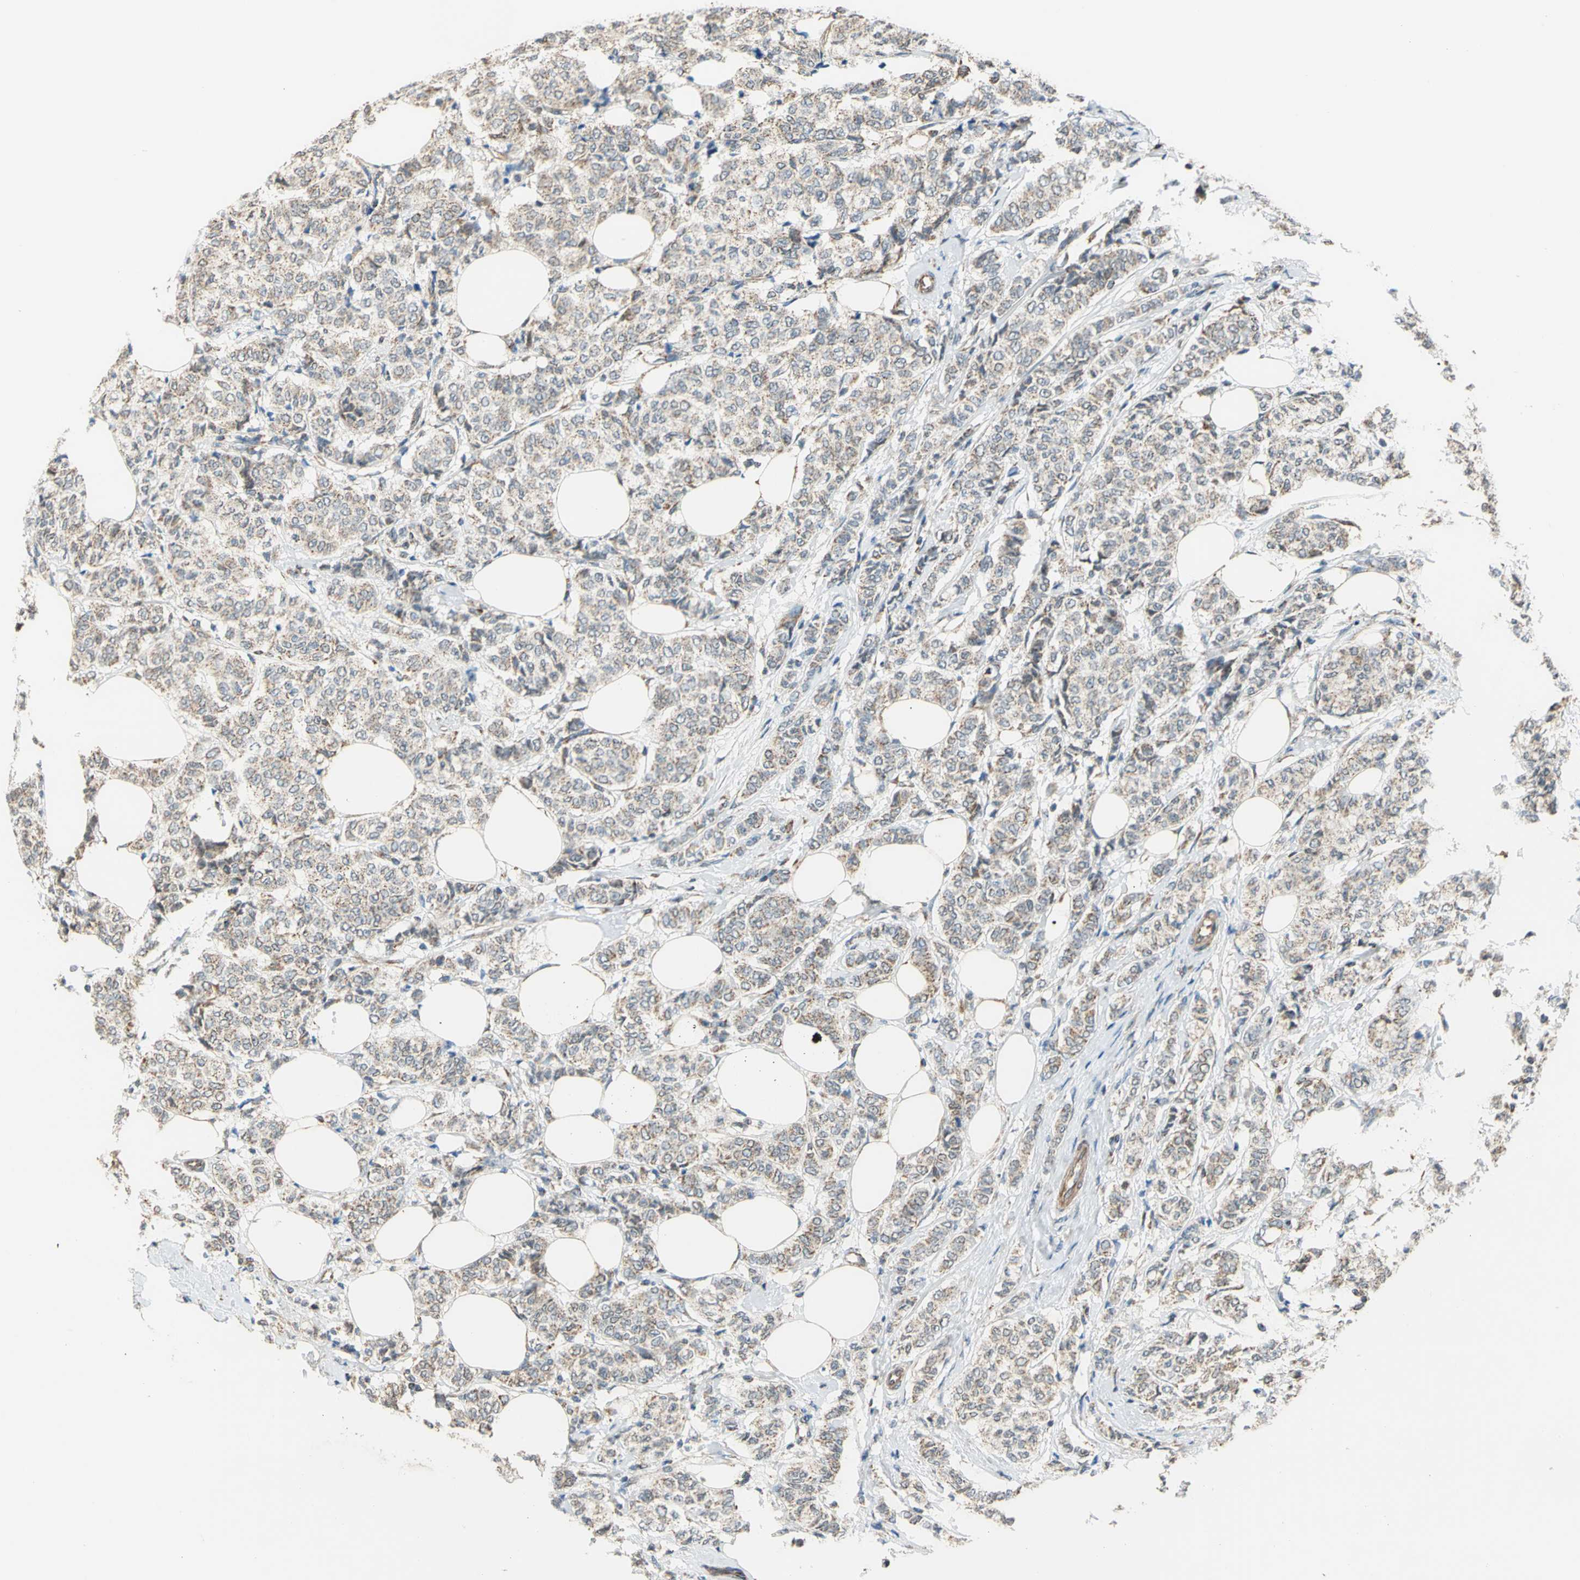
{"staining": {"intensity": "weak", "quantity": ">75%", "location": "cytoplasmic/membranous"}, "tissue": "breast cancer", "cell_type": "Tumor cells", "image_type": "cancer", "snomed": [{"axis": "morphology", "description": "Lobular carcinoma"}, {"axis": "topography", "description": "Breast"}], "caption": "Human breast cancer (lobular carcinoma) stained with a brown dye shows weak cytoplasmic/membranous positive staining in about >75% of tumor cells.", "gene": "MRPS22", "patient": {"sex": "female", "age": 60}}